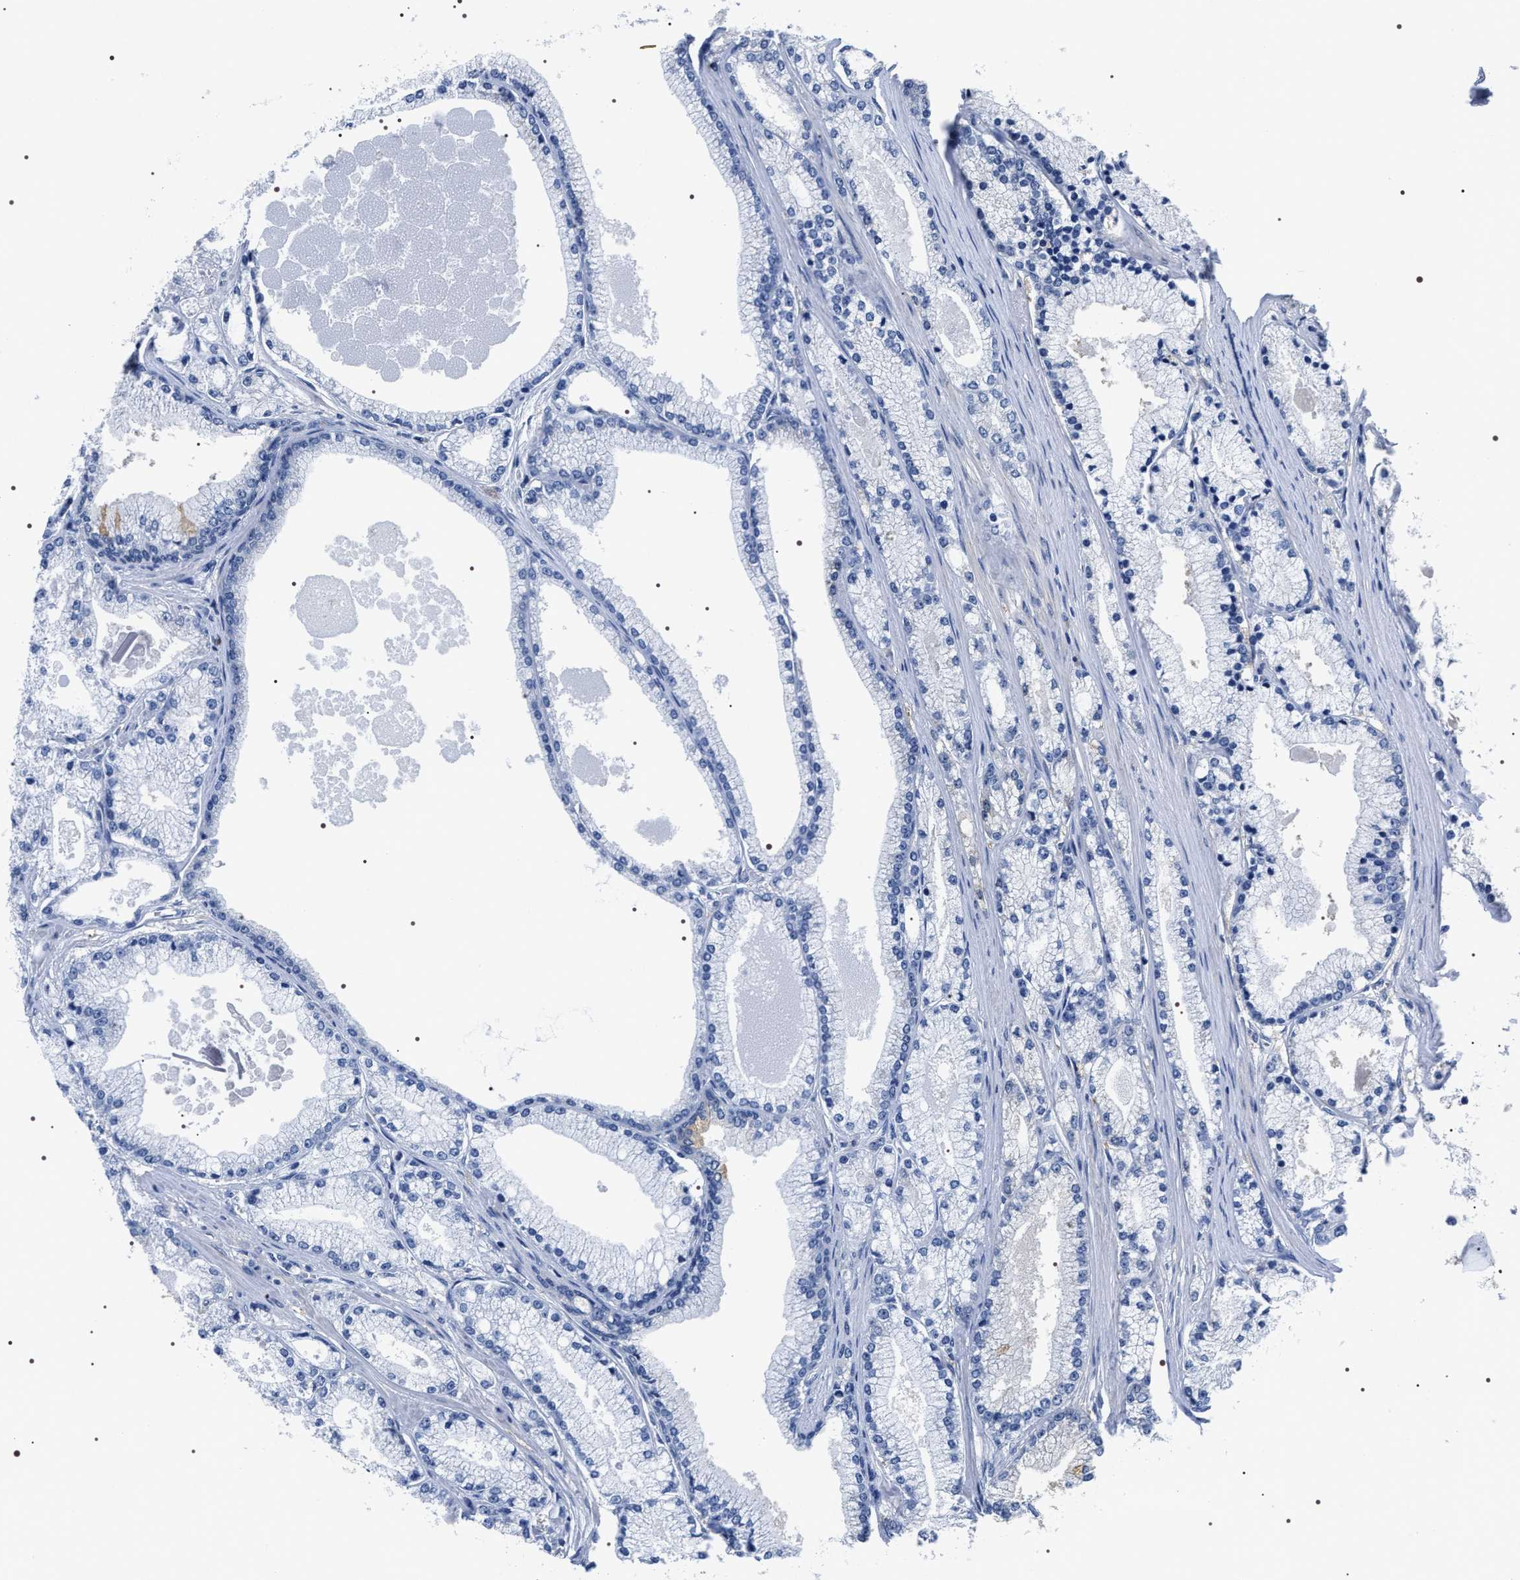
{"staining": {"intensity": "negative", "quantity": "none", "location": "none"}, "tissue": "prostate cancer", "cell_type": "Tumor cells", "image_type": "cancer", "snomed": [{"axis": "morphology", "description": "Adenocarcinoma, High grade"}, {"axis": "topography", "description": "Prostate"}], "caption": "An IHC micrograph of prostate cancer (adenocarcinoma (high-grade)) is shown. There is no staining in tumor cells of prostate cancer (adenocarcinoma (high-grade)).", "gene": "ADH4", "patient": {"sex": "male", "age": 71}}